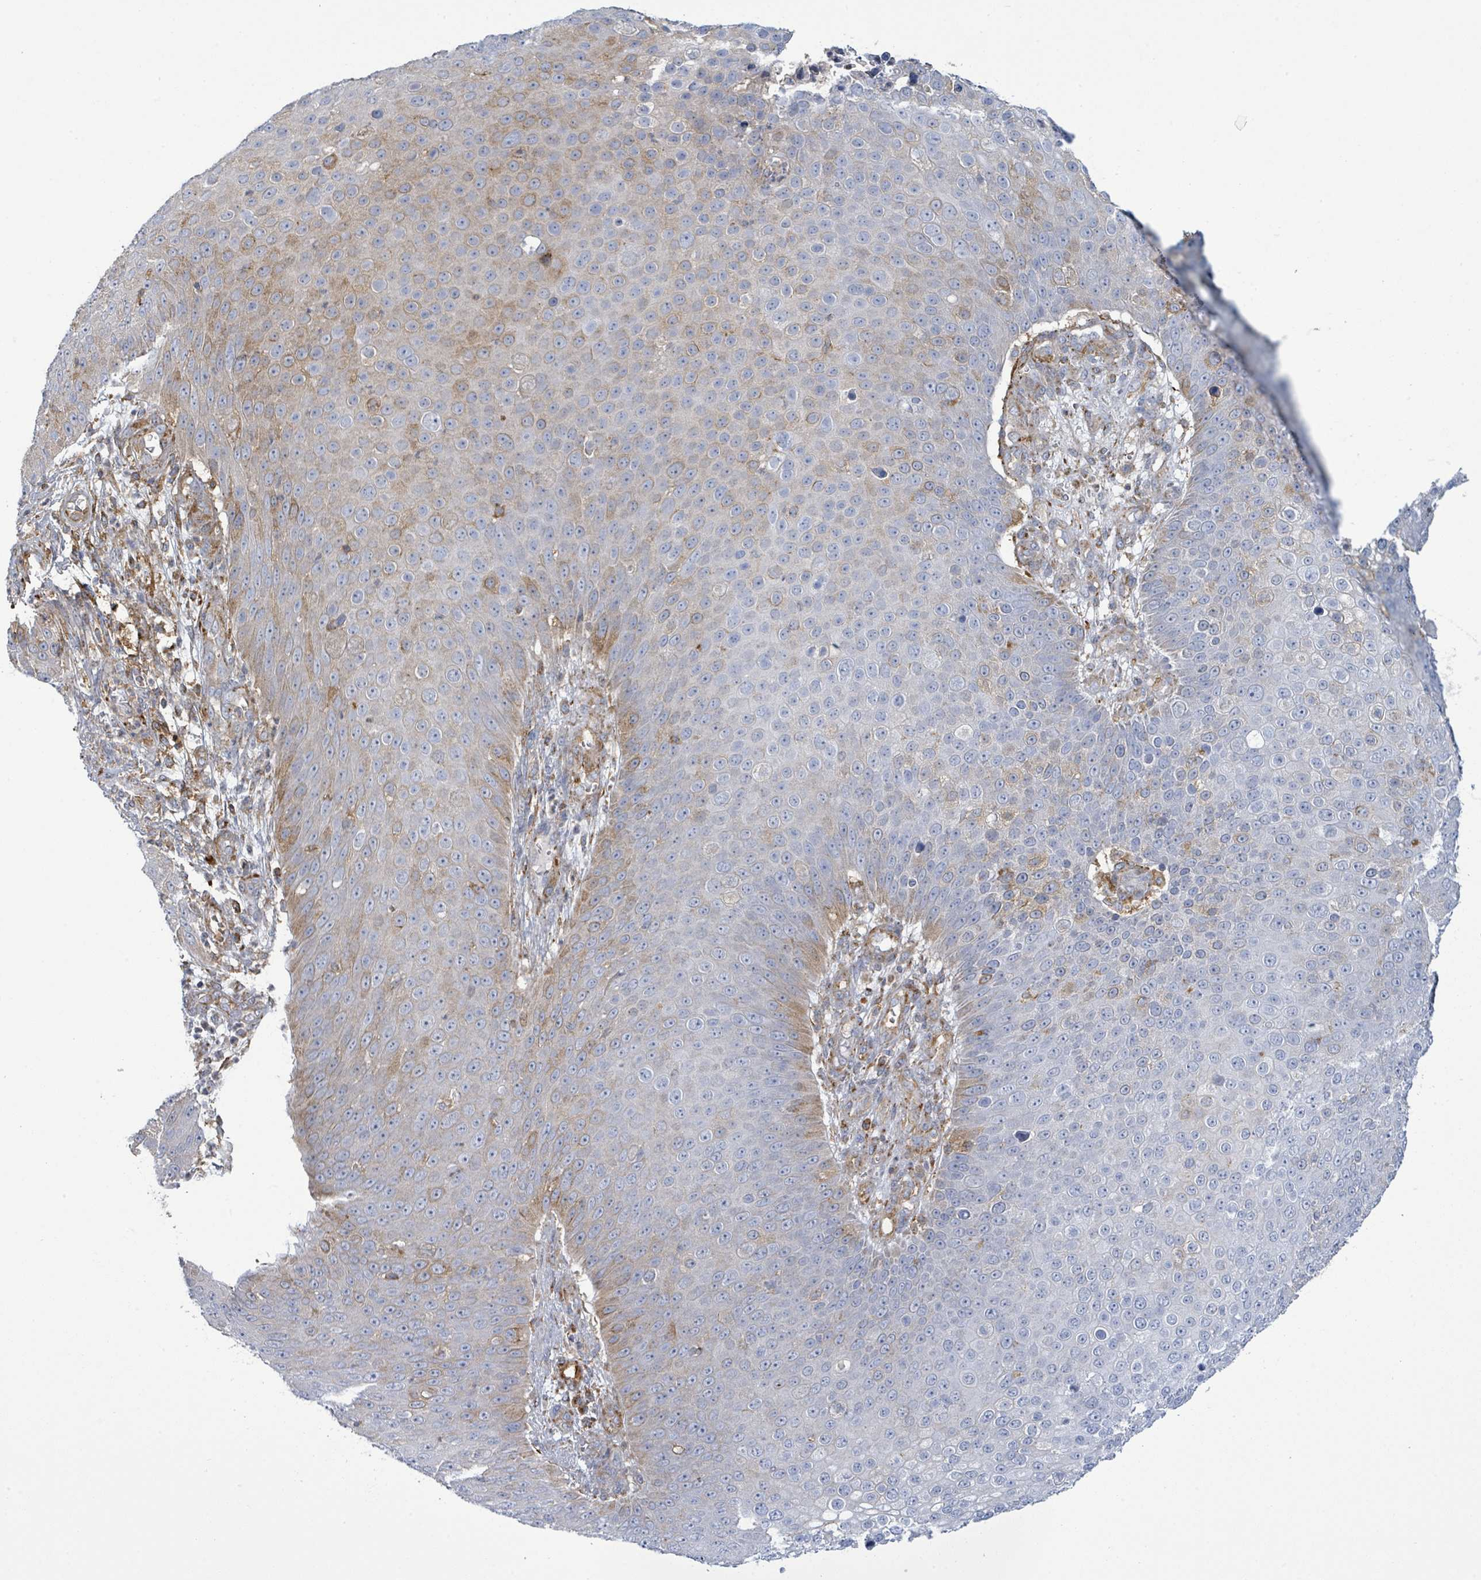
{"staining": {"intensity": "moderate", "quantity": "<25%", "location": "cytoplasmic/membranous"}, "tissue": "skin cancer", "cell_type": "Tumor cells", "image_type": "cancer", "snomed": [{"axis": "morphology", "description": "Squamous cell carcinoma, NOS"}, {"axis": "topography", "description": "Skin"}], "caption": "High-power microscopy captured an IHC image of skin cancer (squamous cell carcinoma), revealing moderate cytoplasmic/membranous staining in approximately <25% of tumor cells.", "gene": "EGFL7", "patient": {"sex": "male", "age": 71}}